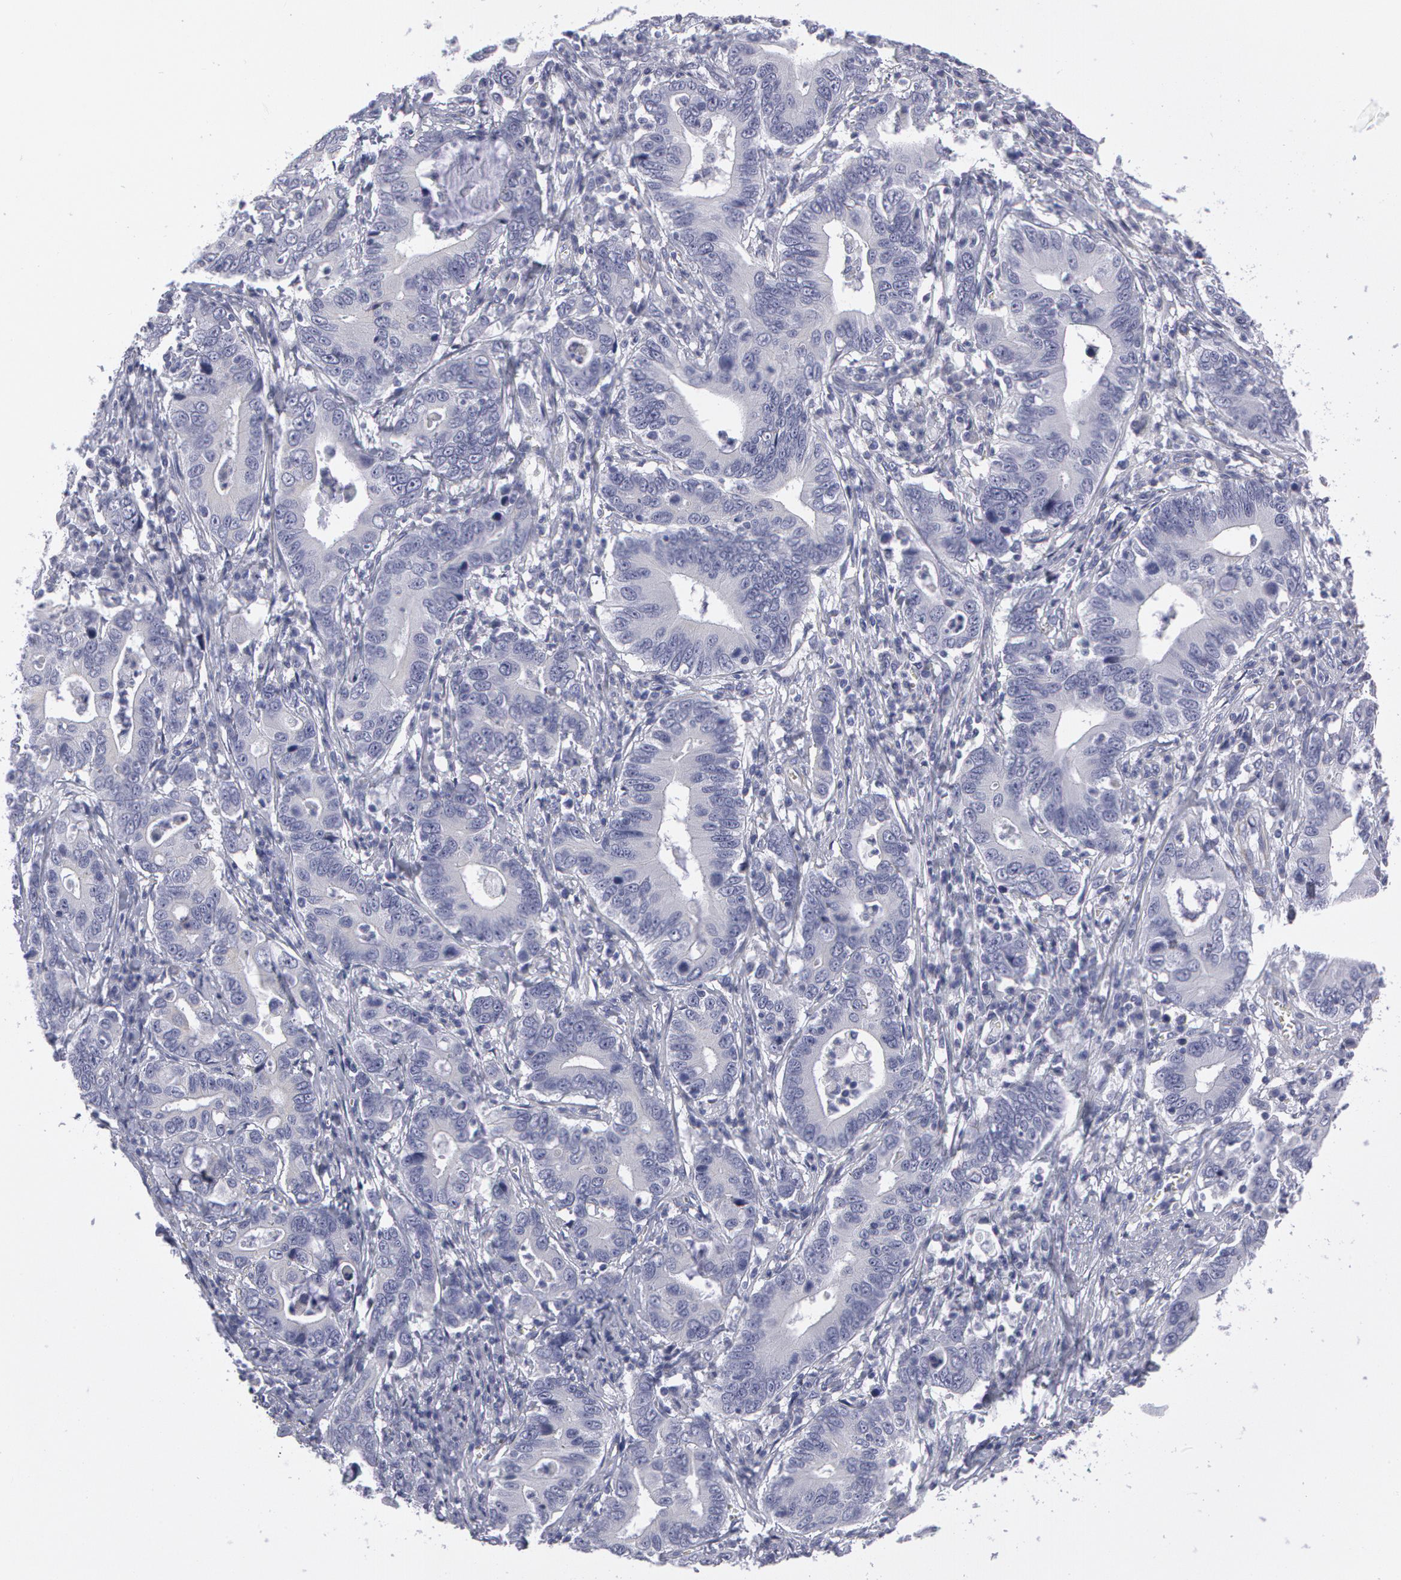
{"staining": {"intensity": "negative", "quantity": "none", "location": "none"}, "tissue": "stomach cancer", "cell_type": "Tumor cells", "image_type": "cancer", "snomed": [{"axis": "morphology", "description": "Adenocarcinoma, NOS"}, {"axis": "topography", "description": "Stomach, upper"}], "caption": "A high-resolution histopathology image shows immunohistochemistry (IHC) staining of stomach cancer (adenocarcinoma), which displays no significant positivity in tumor cells.", "gene": "SMC1B", "patient": {"sex": "male", "age": 63}}